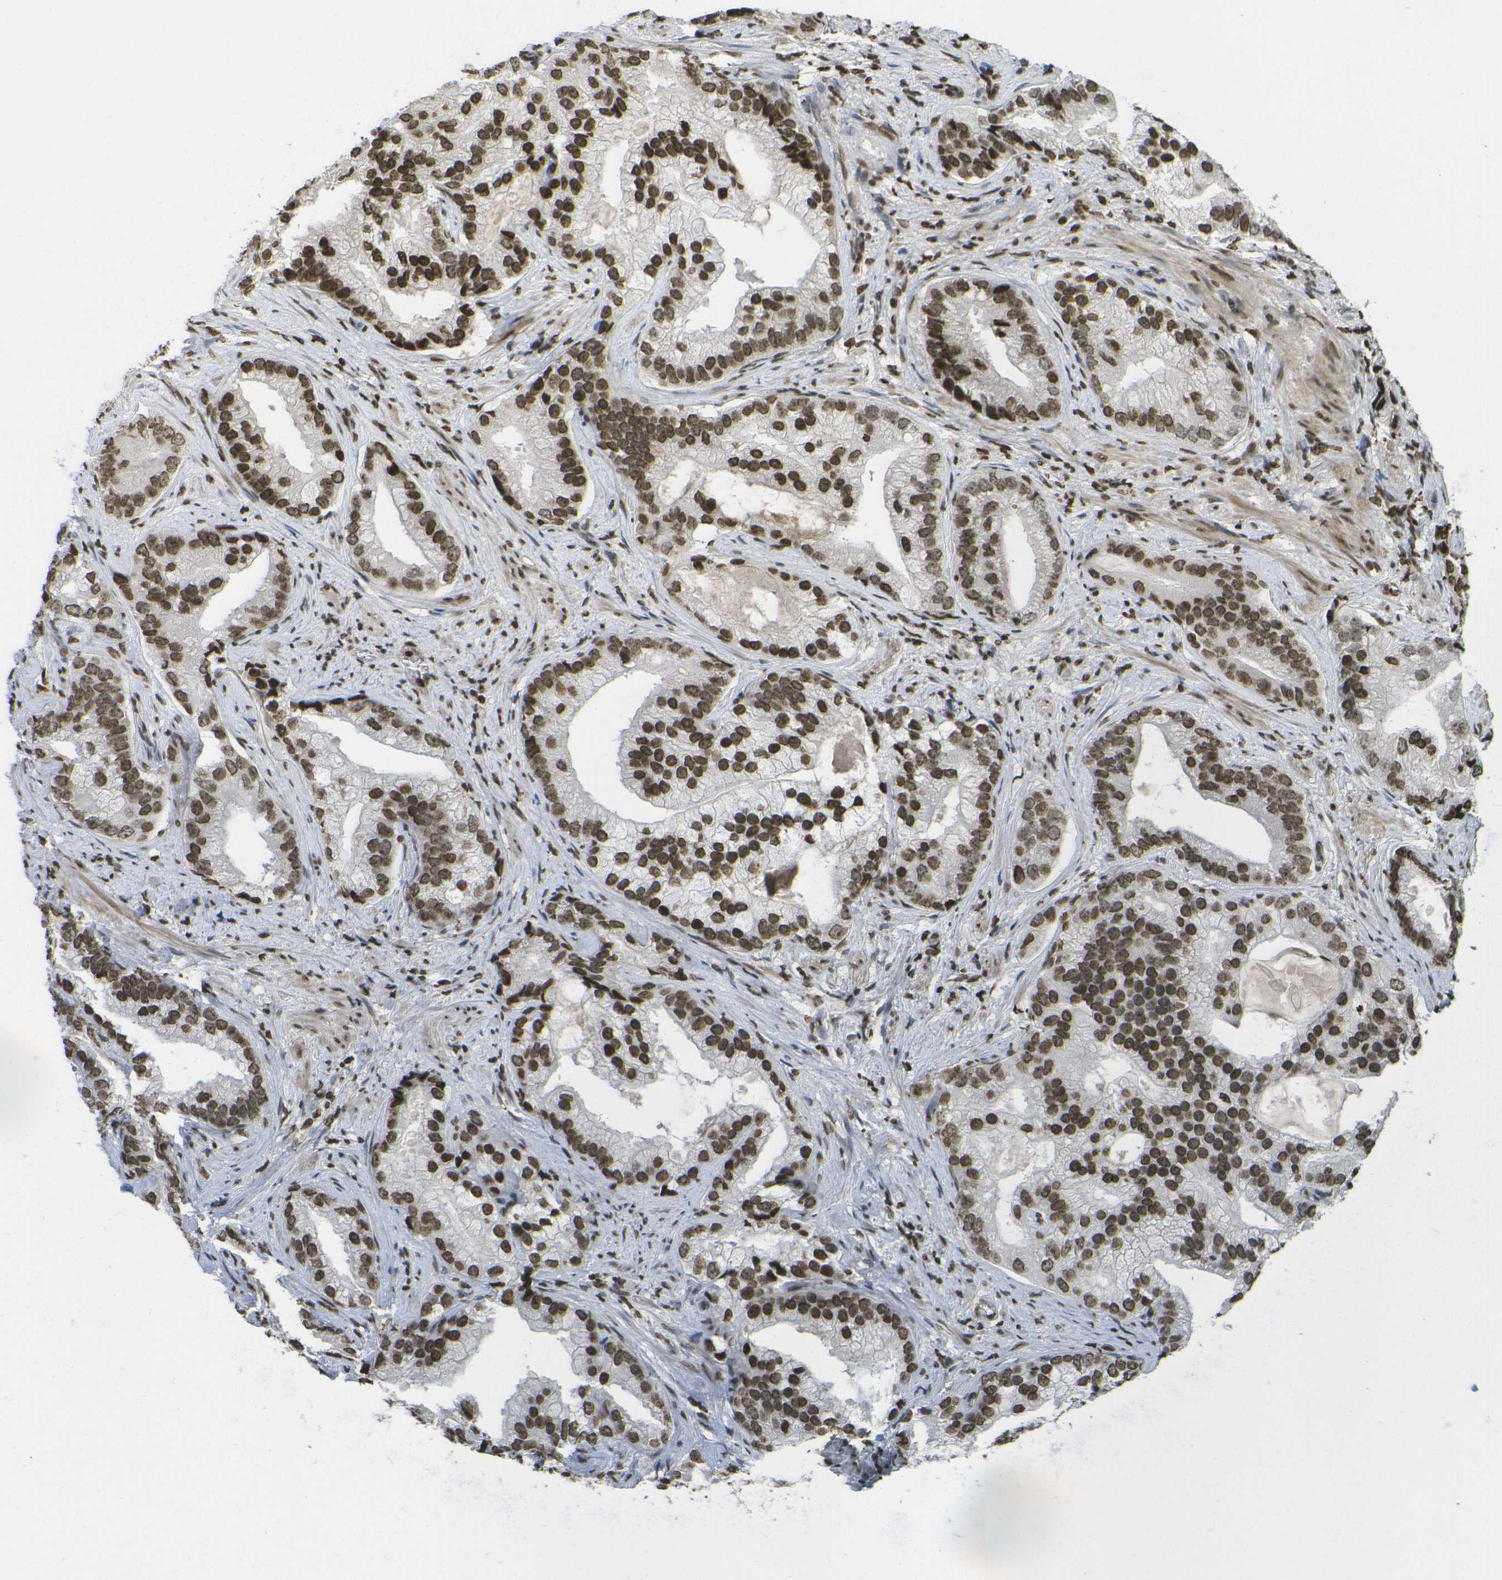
{"staining": {"intensity": "strong", "quantity": ">75%", "location": "nuclear"}, "tissue": "prostate cancer", "cell_type": "Tumor cells", "image_type": "cancer", "snomed": [{"axis": "morphology", "description": "Adenocarcinoma, Low grade"}, {"axis": "topography", "description": "Prostate"}], "caption": "Prostate cancer was stained to show a protein in brown. There is high levels of strong nuclear staining in approximately >75% of tumor cells. The staining is performed using DAB brown chromogen to label protein expression. The nuclei are counter-stained blue using hematoxylin.", "gene": "H4C16", "patient": {"sex": "male", "age": 71}}